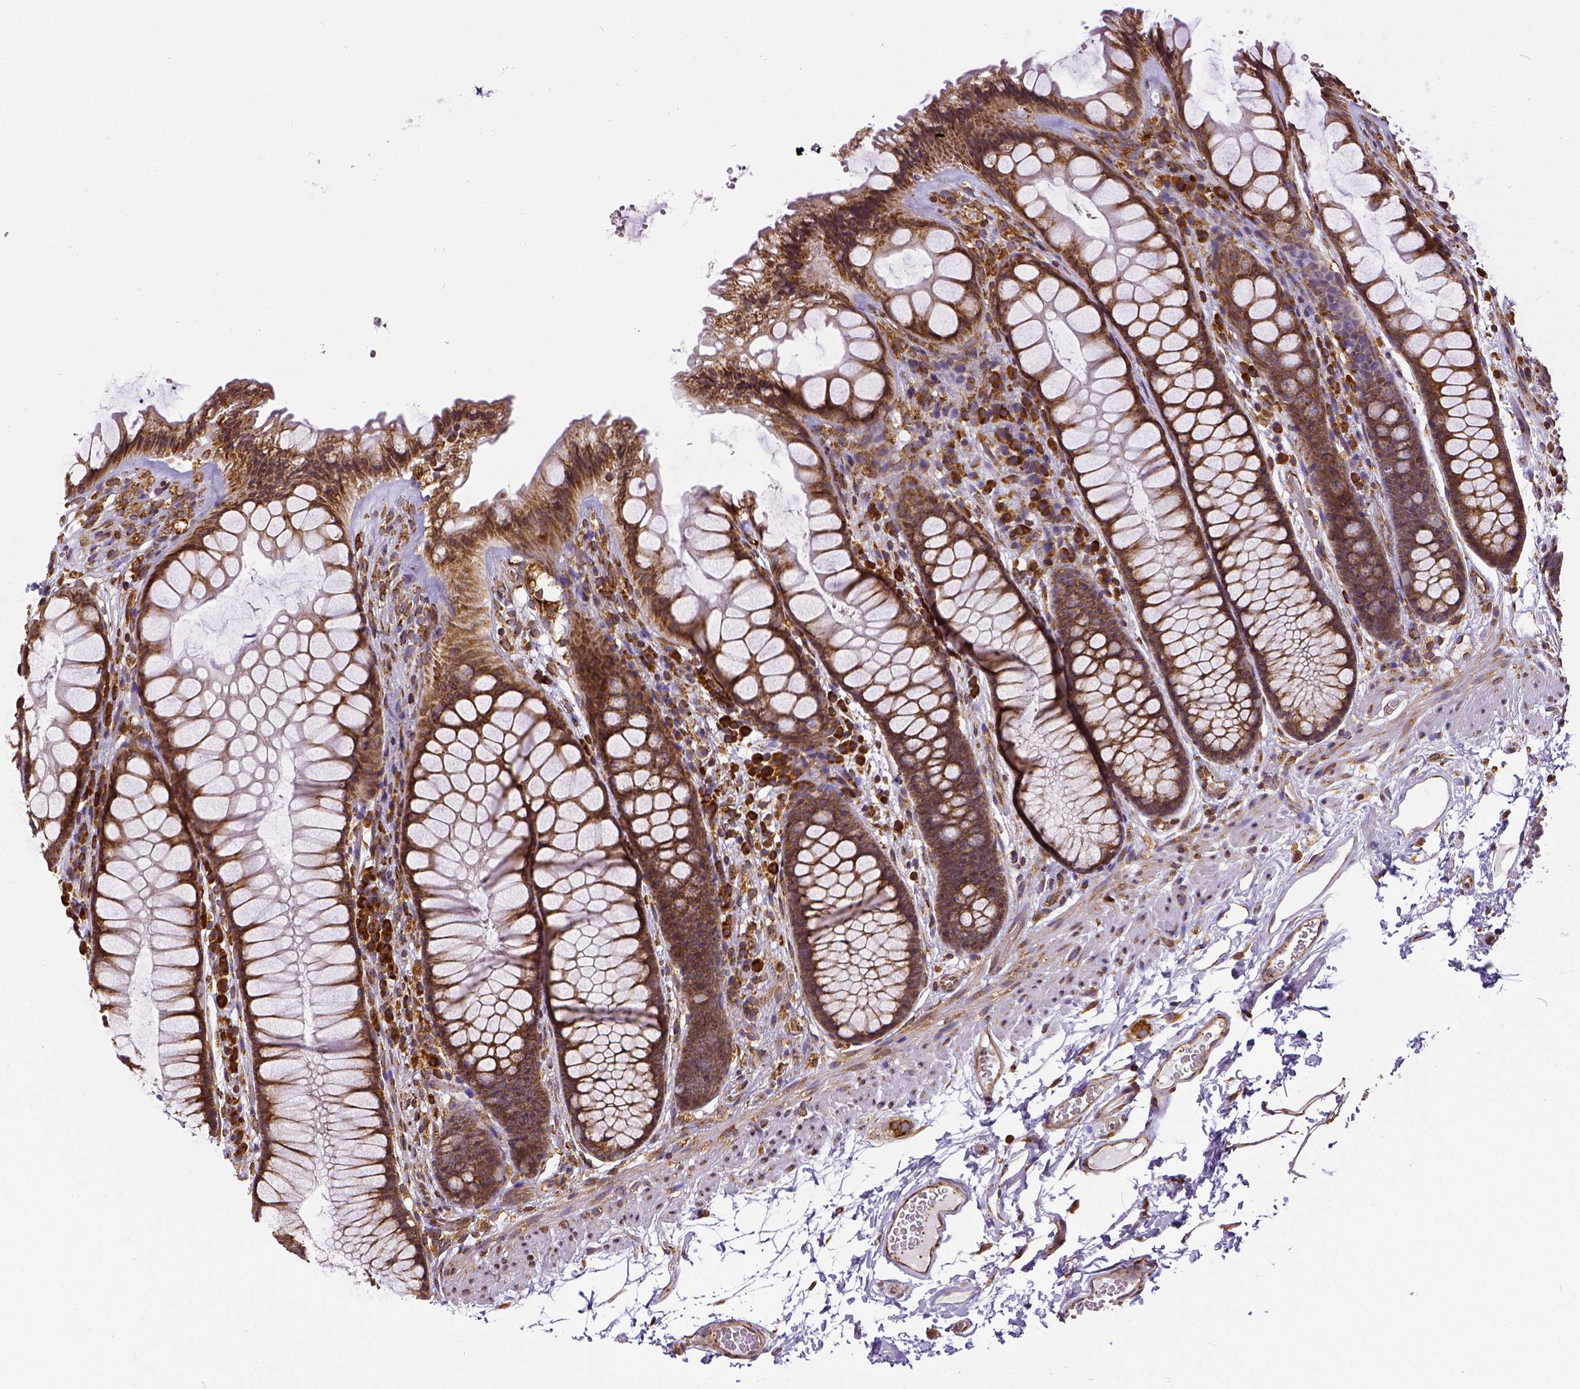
{"staining": {"intensity": "strong", "quantity": ">75%", "location": "cytoplasmic/membranous"}, "tissue": "rectum", "cell_type": "Glandular cells", "image_type": "normal", "snomed": [{"axis": "morphology", "description": "Normal tissue, NOS"}, {"axis": "topography", "description": "Rectum"}], "caption": "IHC of benign human rectum reveals high levels of strong cytoplasmic/membranous positivity in about >75% of glandular cells. (Stains: DAB in brown, nuclei in blue, Microscopy: brightfield microscopy at high magnification).", "gene": "MTDH", "patient": {"sex": "female", "age": 62}}